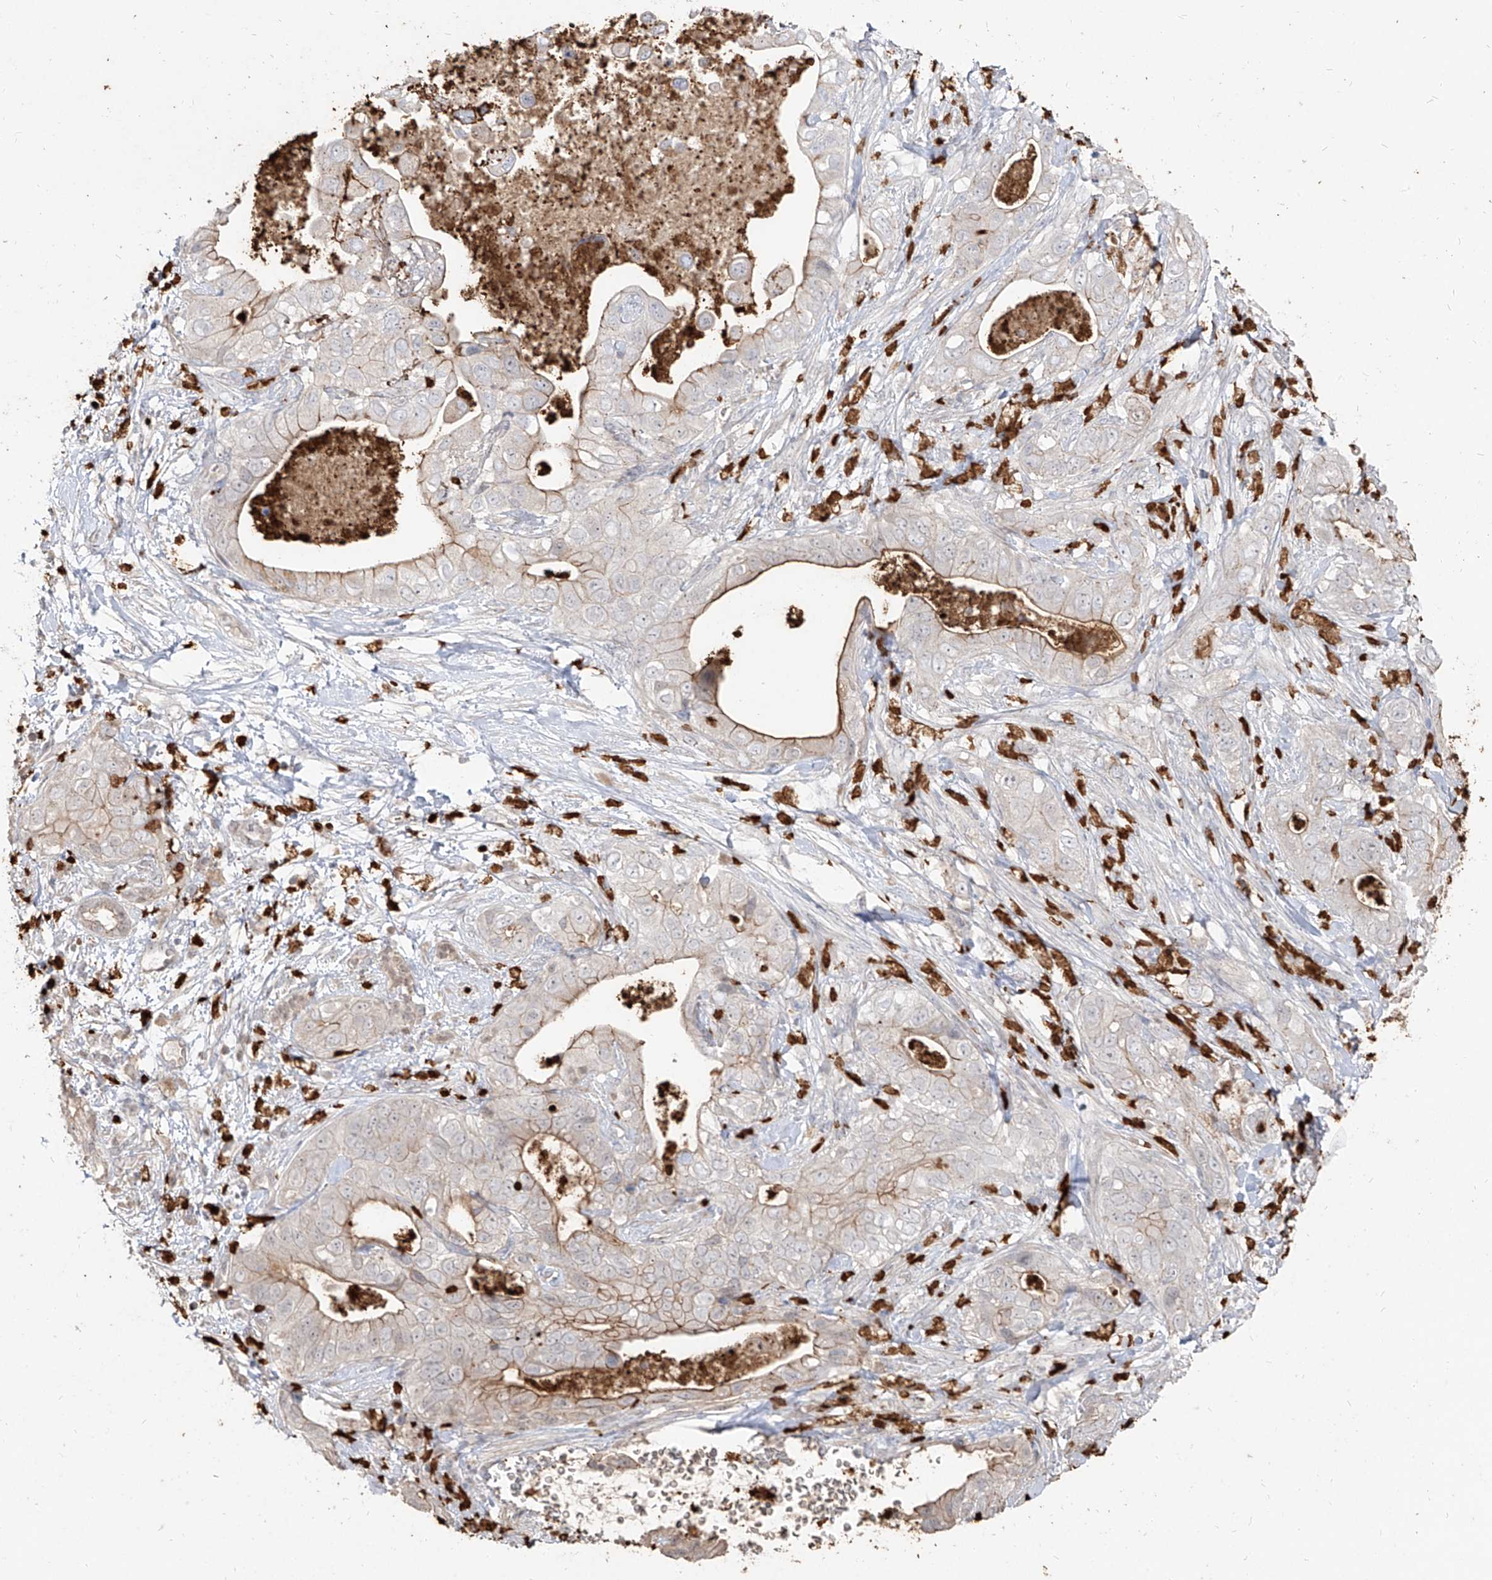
{"staining": {"intensity": "moderate", "quantity": "25%-75%", "location": "cytoplasmic/membranous"}, "tissue": "pancreatic cancer", "cell_type": "Tumor cells", "image_type": "cancer", "snomed": [{"axis": "morphology", "description": "Adenocarcinoma, NOS"}, {"axis": "topography", "description": "Pancreas"}], "caption": "Immunohistochemistry (IHC) of human pancreatic adenocarcinoma demonstrates medium levels of moderate cytoplasmic/membranous expression in about 25%-75% of tumor cells.", "gene": "ZNF227", "patient": {"sex": "female", "age": 78}}